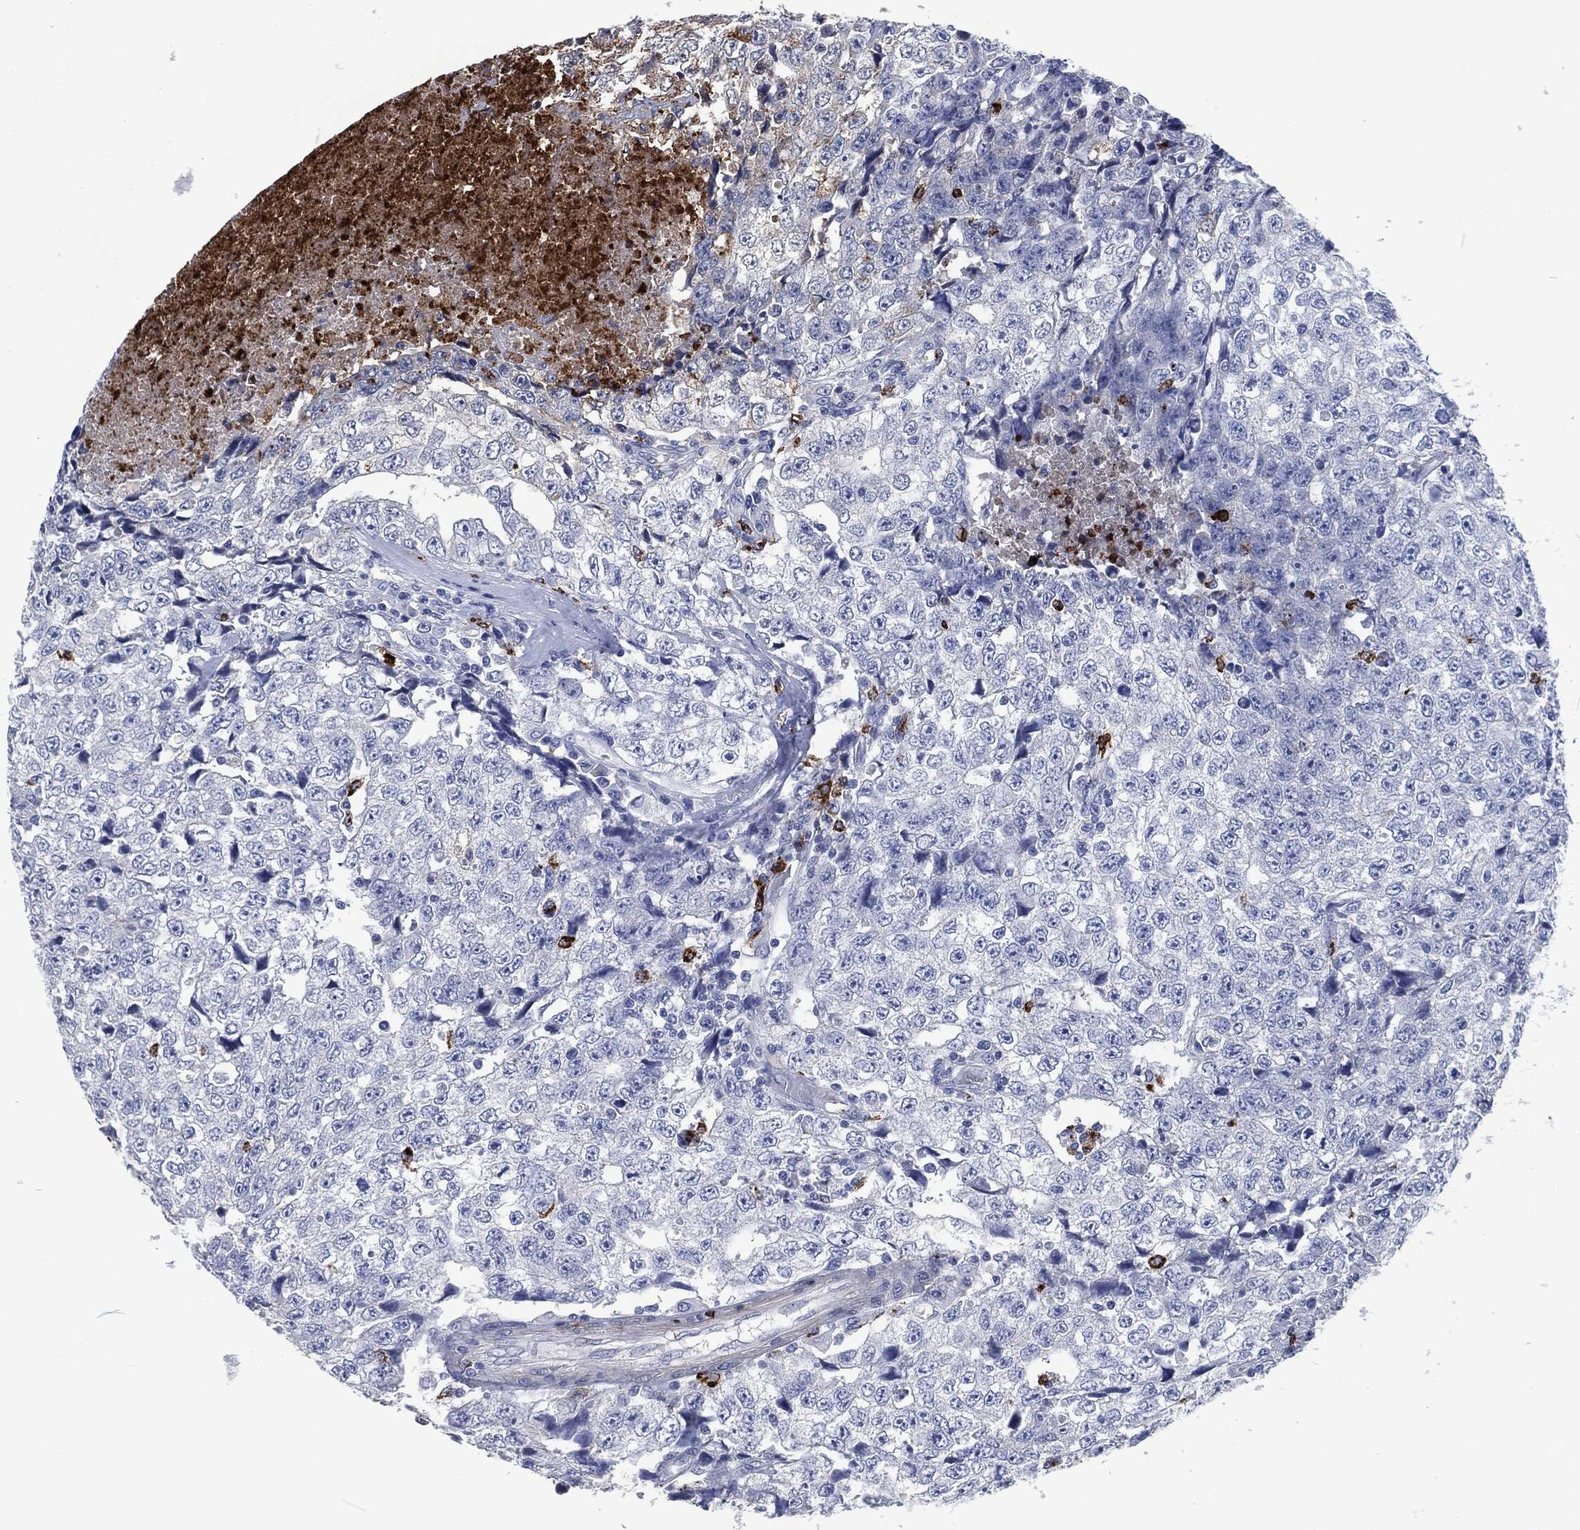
{"staining": {"intensity": "negative", "quantity": "none", "location": "none"}, "tissue": "testis cancer", "cell_type": "Tumor cells", "image_type": "cancer", "snomed": [{"axis": "morphology", "description": "Necrosis, NOS"}, {"axis": "morphology", "description": "Carcinoma, Embryonal, NOS"}, {"axis": "topography", "description": "Testis"}], "caption": "Immunohistochemistry (IHC) image of human testis cancer stained for a protein (brown), which displays no expression in tumor cells. (Stains: DAB (3,3'-diaminobenzidine) IHC with hematoxylin counter stain, Microscopy: brightfield microscopy at high magnification).", "gene": "MPO", "patient": {"sex": "male", "age": 19}}